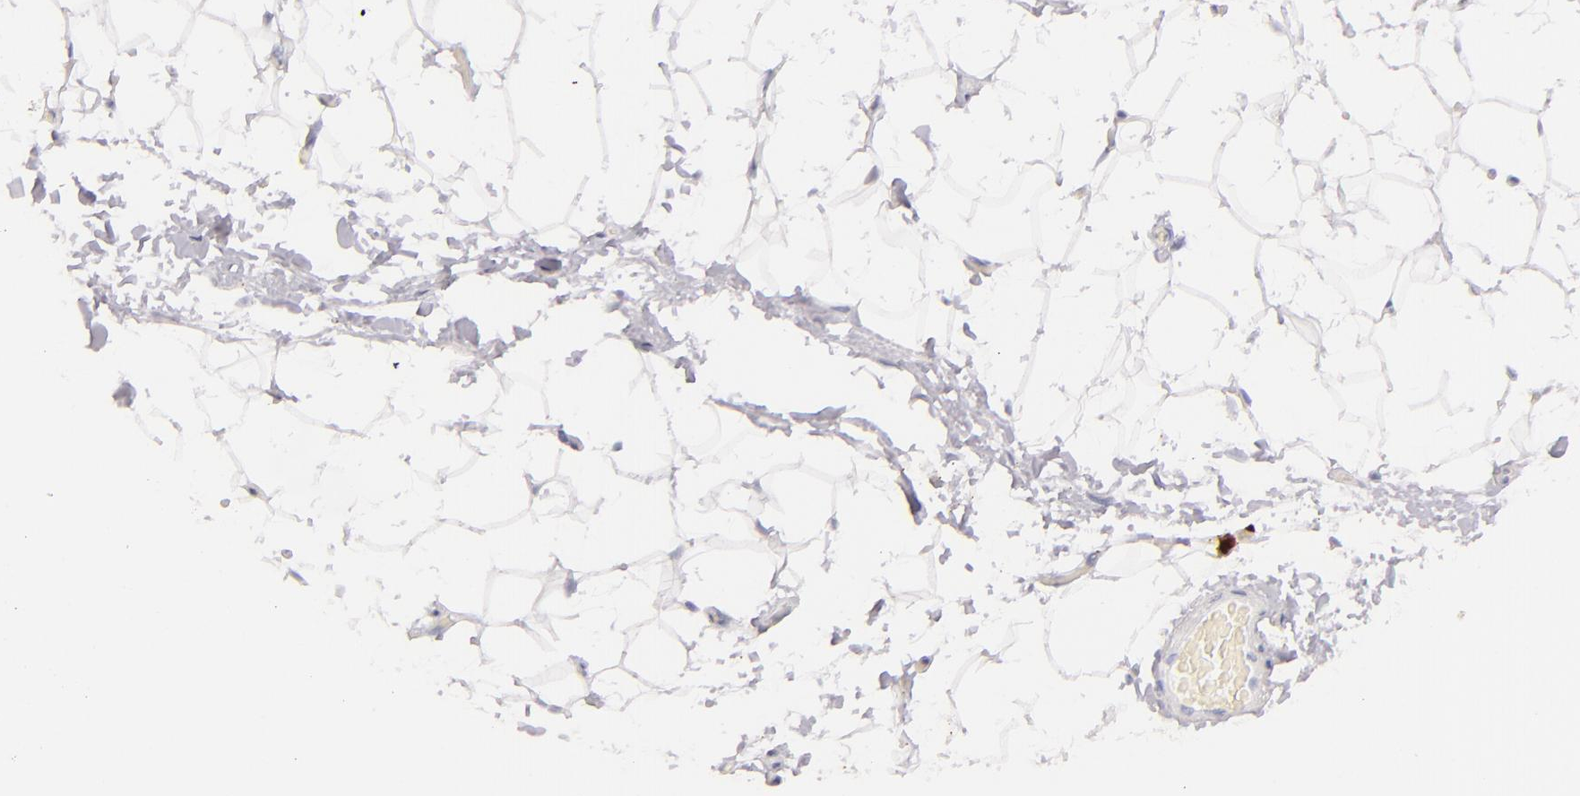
{"staining": {"intensity": "negative", "quantity": "none", "location": "none"}, "tissue": "adipose tissue", "cell_type": "Adipocytes", "image_type": "normal", "snomed": [{"axis": "morphology", "description": "Normal tissue, NOS"}, {"axis": "topography", "description": "Soft tissue"}], "caption": "IHC histopathology image of unremarkable adipose tissue stained for a protein (brown), which demonstrates no positivity in adipocytes. (Immunohistochemistry, brightfield microscopy, high magnification).", "gene": "TPSD1", "patient": {"sex": "male", "age": 26}}